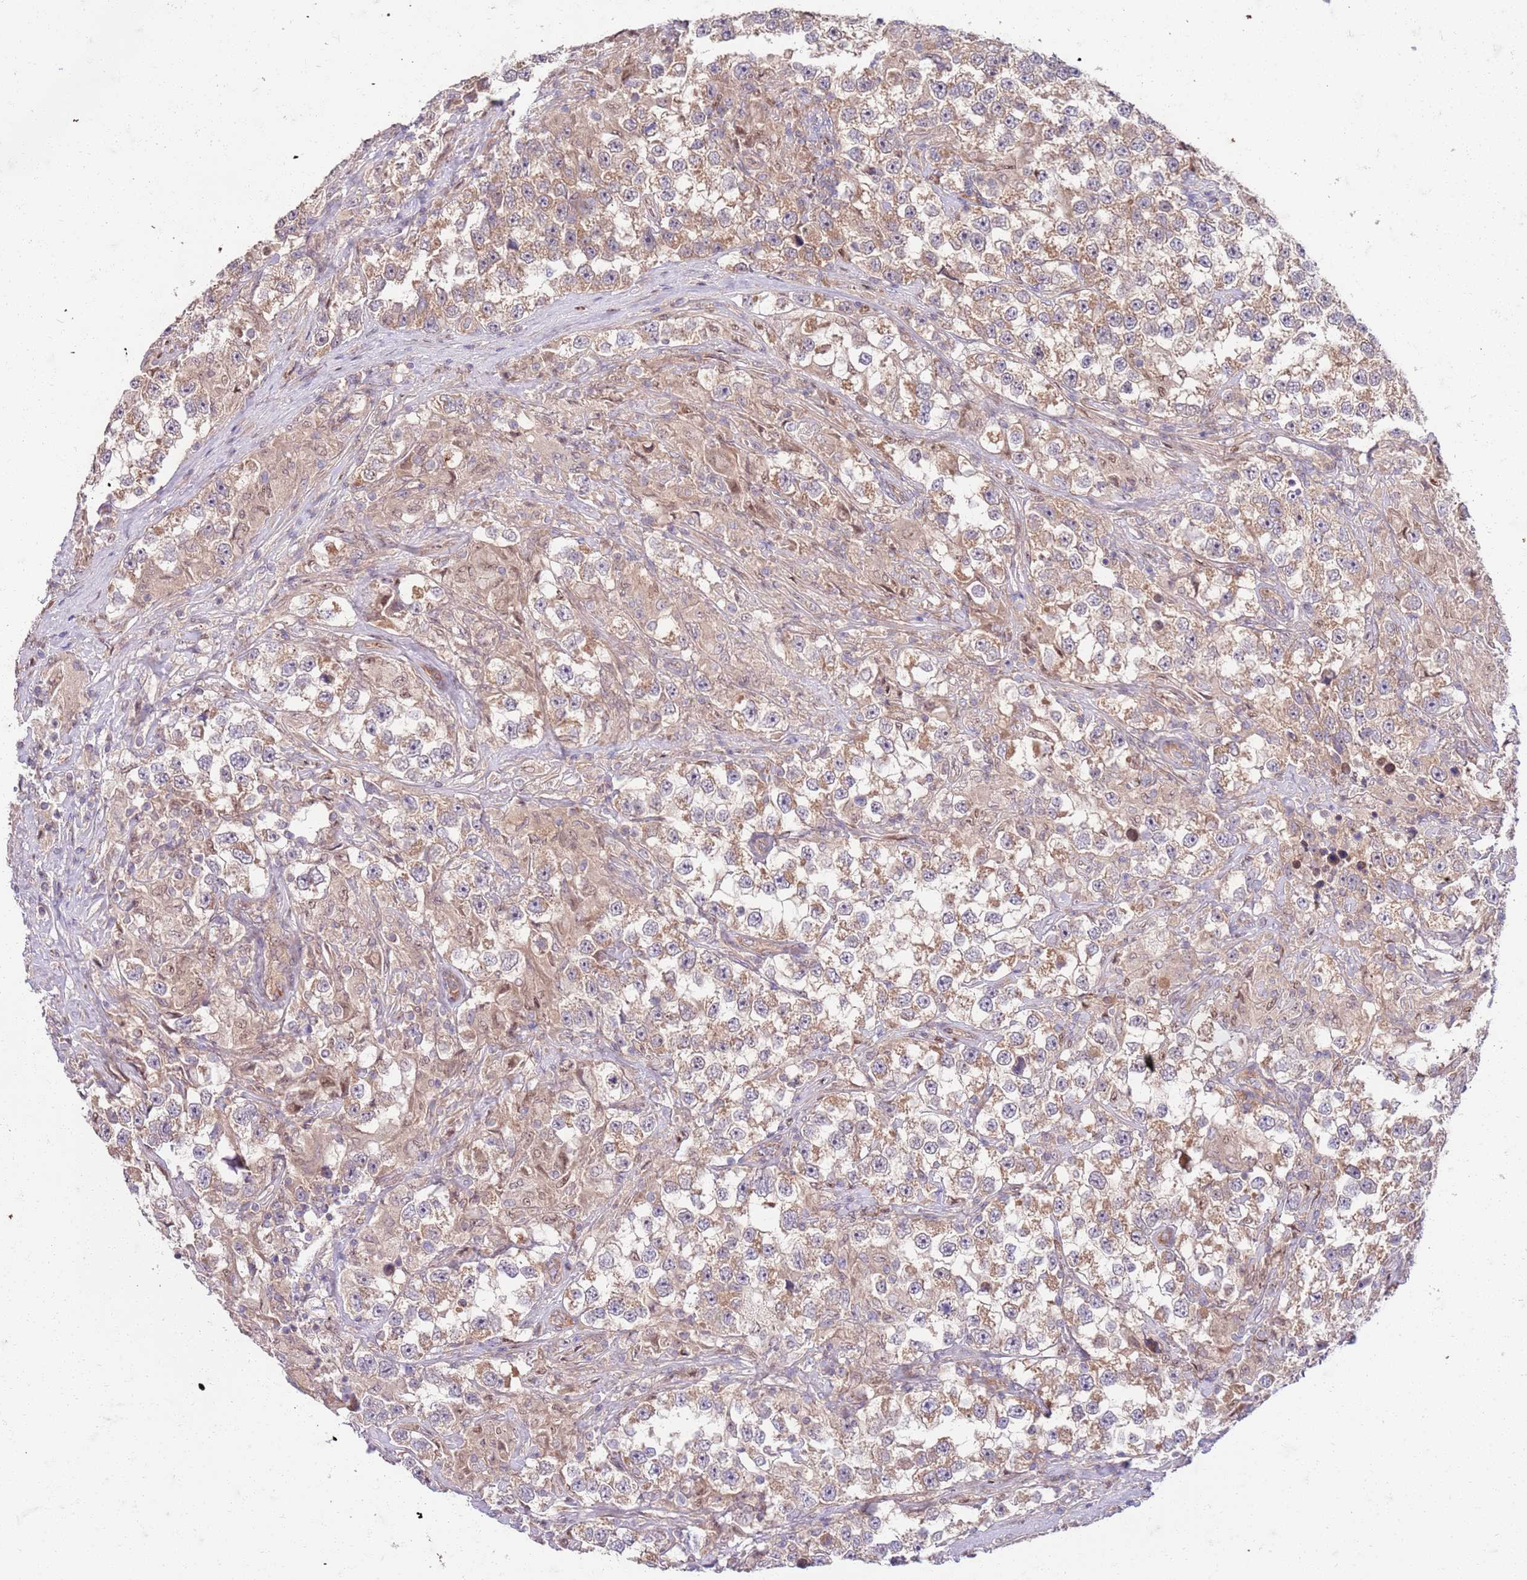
{"staining": {"intensity": "weak", "quantity": ">75%", "location": "cytoplasmic/membranous"}, "tissue": "testis cancer", "cell_type": "Tumor cells", "image_type": "cancer", "snomed": [{"axis": "morphology", "description": "Seminoma, NOS"}, {"axis": "topography", "description": "Testis"}], "caption": "IHC (DAB (3,3'-diaminobenzidine)) staining of seminoma (testis) exhibits weak cytoplasmic/membranous protein positivity in about >75% of tumor cells.", "gene": "OSBP", "patient": {"sex": "male", "age": 46}}